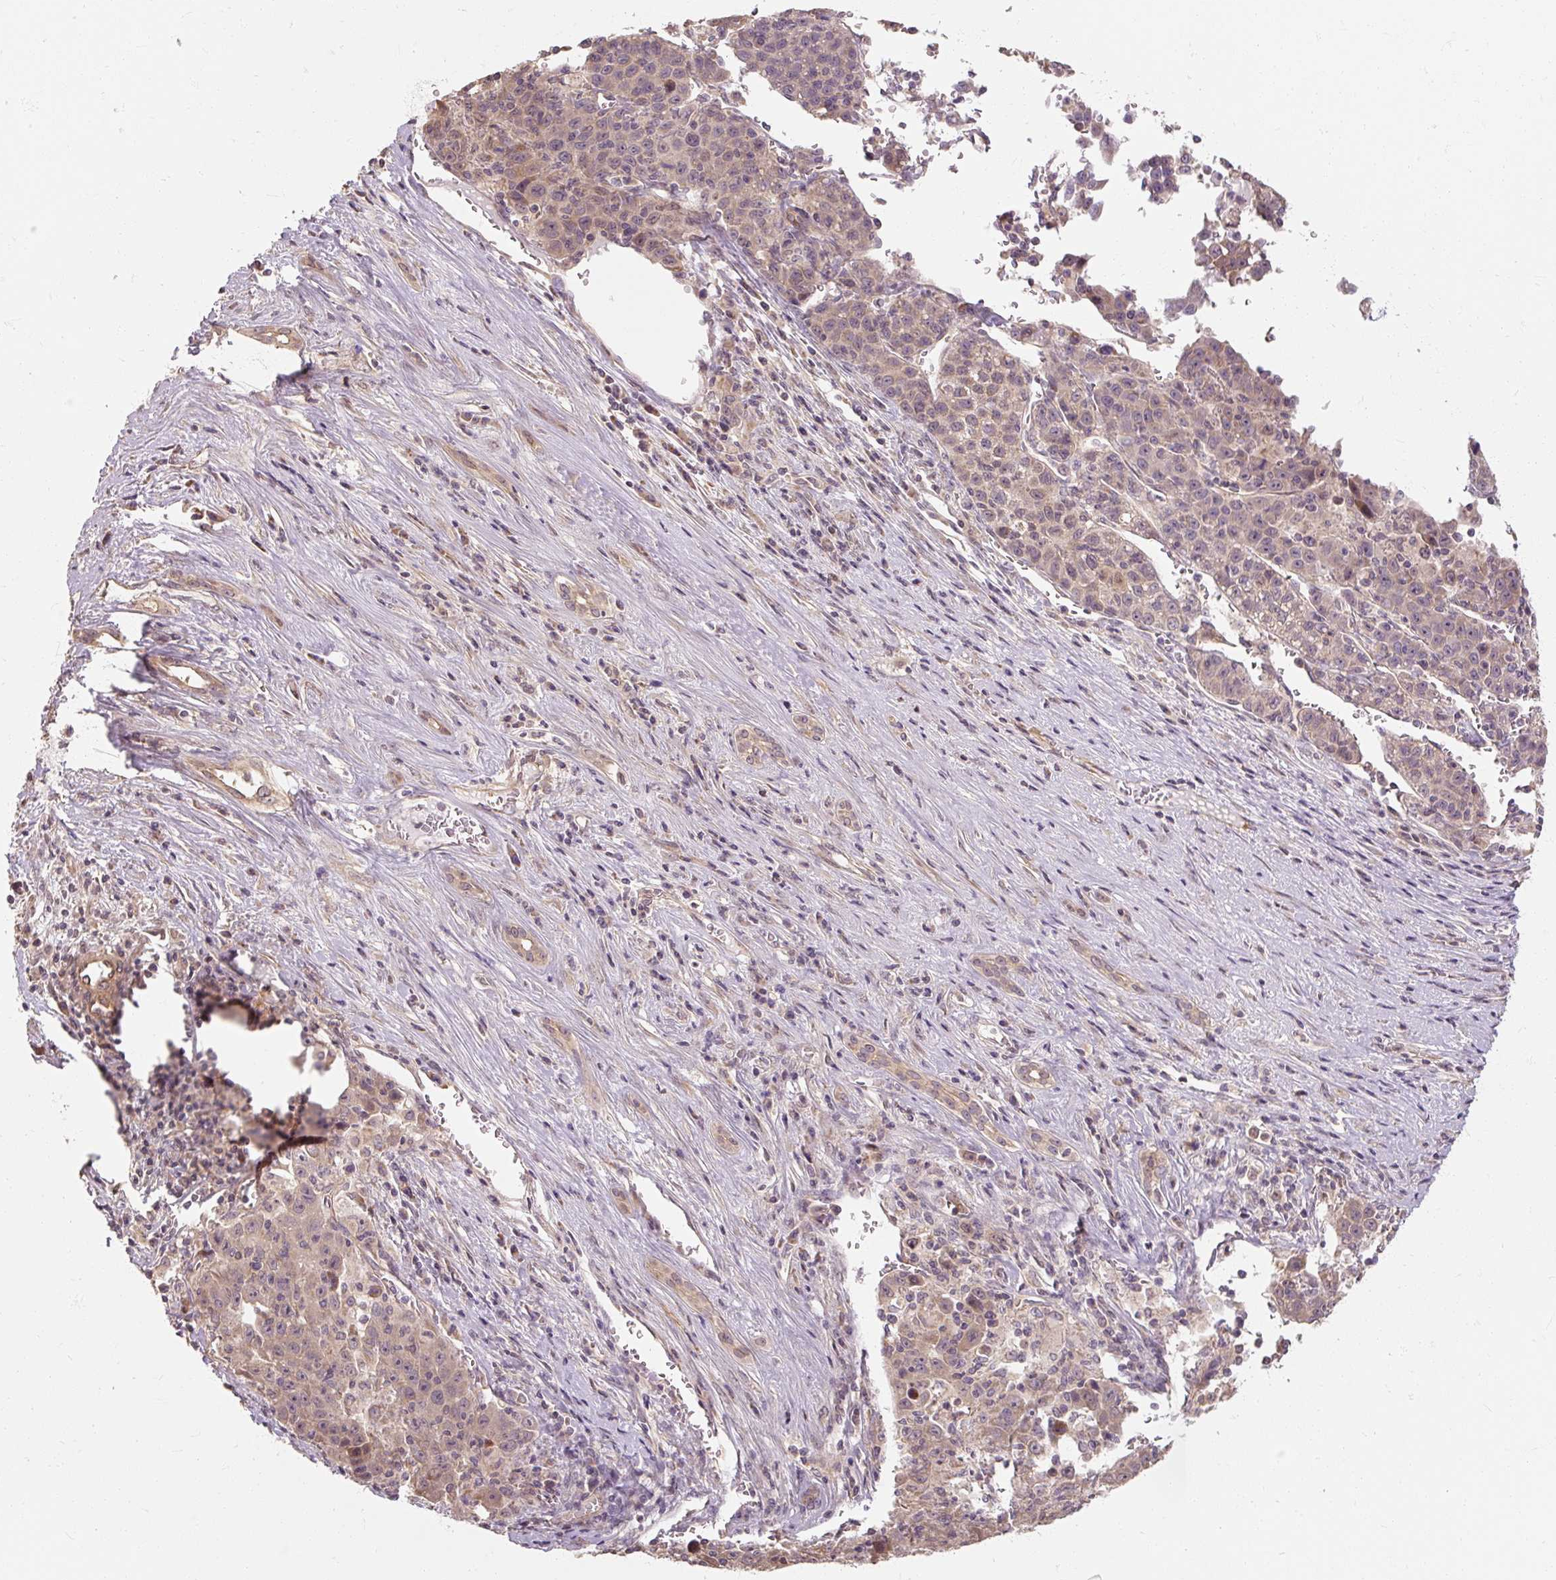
{"staining": {"intensity": "weak", "quantity": "<25%", "location": "cytoplasmic/membranous"}, "tissue": "liver cancer", "cell_type": "Tumor cells", "image_type": "cancer", "snomed": [{"axis": "morphology", "description": "Carcinoma, Hepatocellular, NOS"}, {"axis": "topography", "description": "Liver"}], "caption": "There is no significant expression in tumor cells of liver cancer (hepatocellular carcinoma).", "gene": "RB1CC1", "patient": {"sex": "female", "age": 53}}